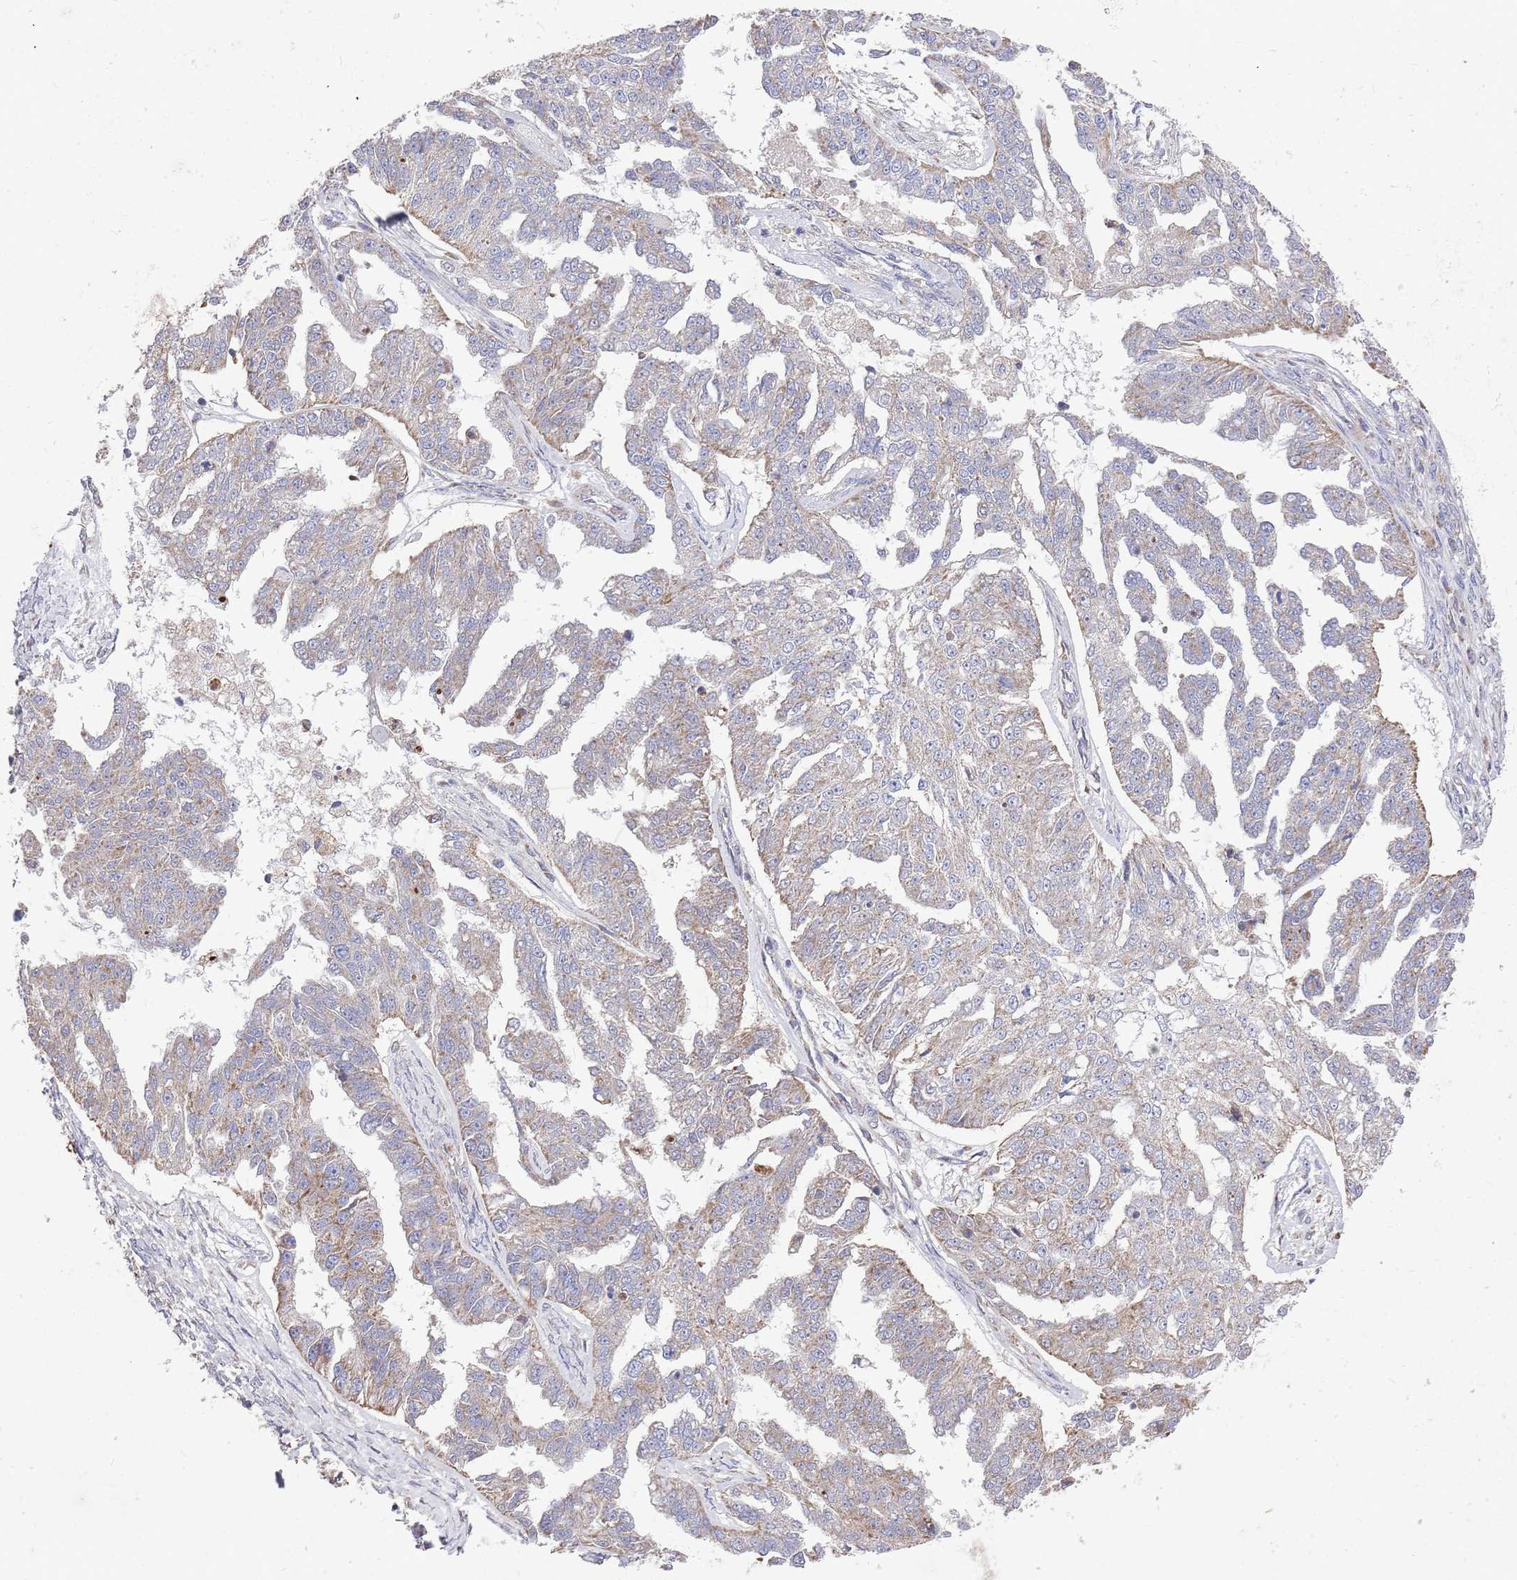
{"staining": {"intensity": "moderate", "quantity": "<25%", "location": "cytoplasmic/membranous"}, "tissue": "ovarian cancer", "cell_type": "Tumor cells", "image_type": "cancer", "snomed": [{"axis": "morphology", "description": "Cystadenocarcinoma, serous, NOS"}, {"axis": "topography", "description": "Ovary"}], "caption": "About <25% of tumor cells in serous cystadenocarcinoma (ovarian) show moderate cytoplasmic/membranous protein positivity as visualized by brown immunohistochemical staining.", "gene": "WDFY3", "patient": {"sex": "female", "age": 58}}